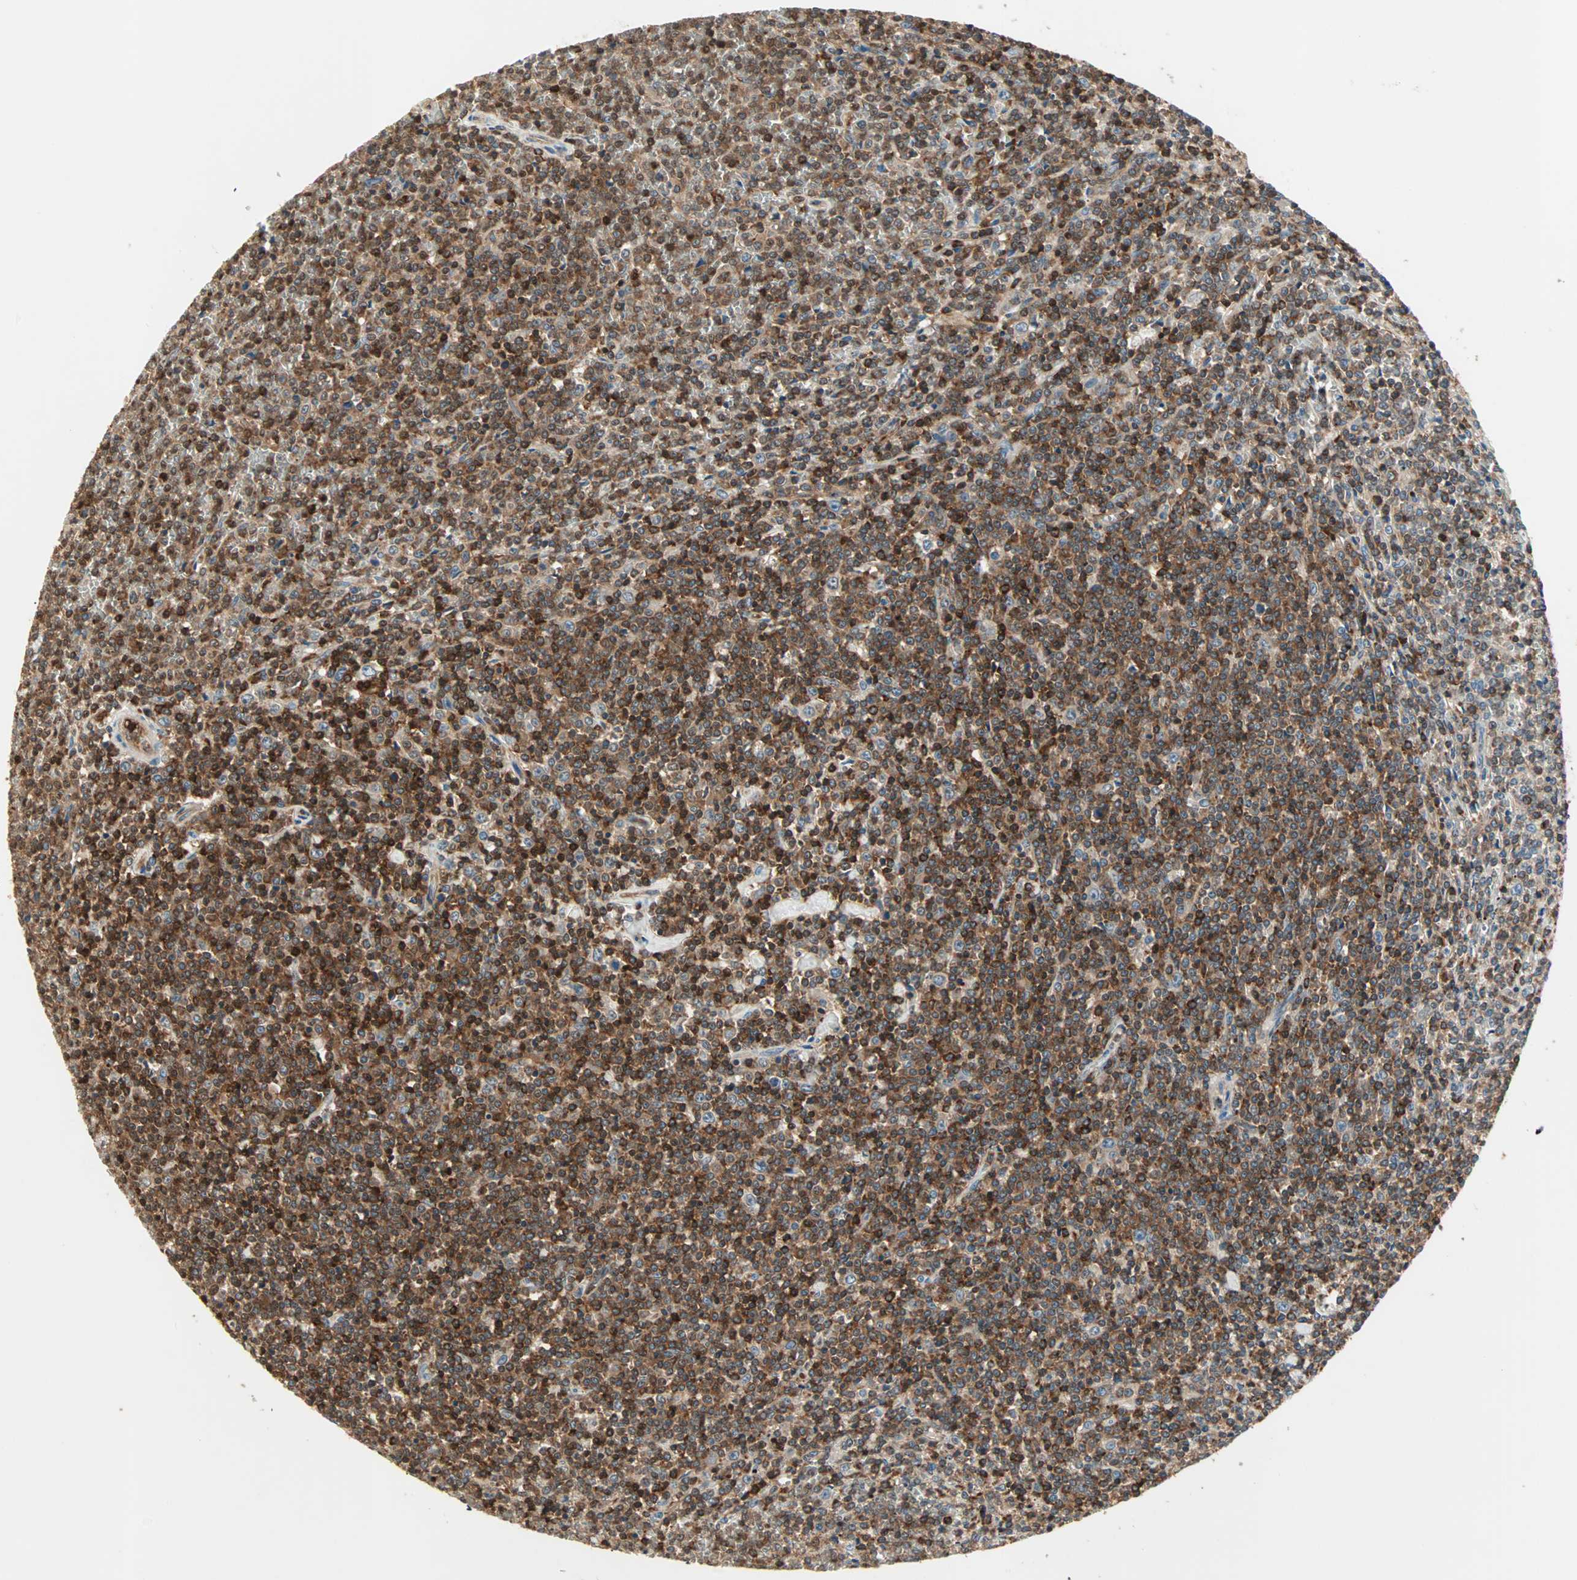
{"staining": {"intensity": "strong", "quantity": ">75%", "location": "cytoplasmic/membranous"}, "tissue": "lymphoma", "cell_type": "Tumor cells", "image_type": "cancer", "snomed": [{"axis": "morphology", "description": "Malignant lymphoma, non-Hodgkin's type, Low grade"}, {"axis": "topography", "description": "Spleen"}], "caption": "IHC (DAB (3,3'-diaminobenzidine)) staining of malignant lymphoma, non-Hodgkin's type (low-grade) shows strong cytoplasmic/membranous protein expression in approximately >75% of tumor cells.", "gene": "TEC", "patient": {"sex": "female", "age": 19}}